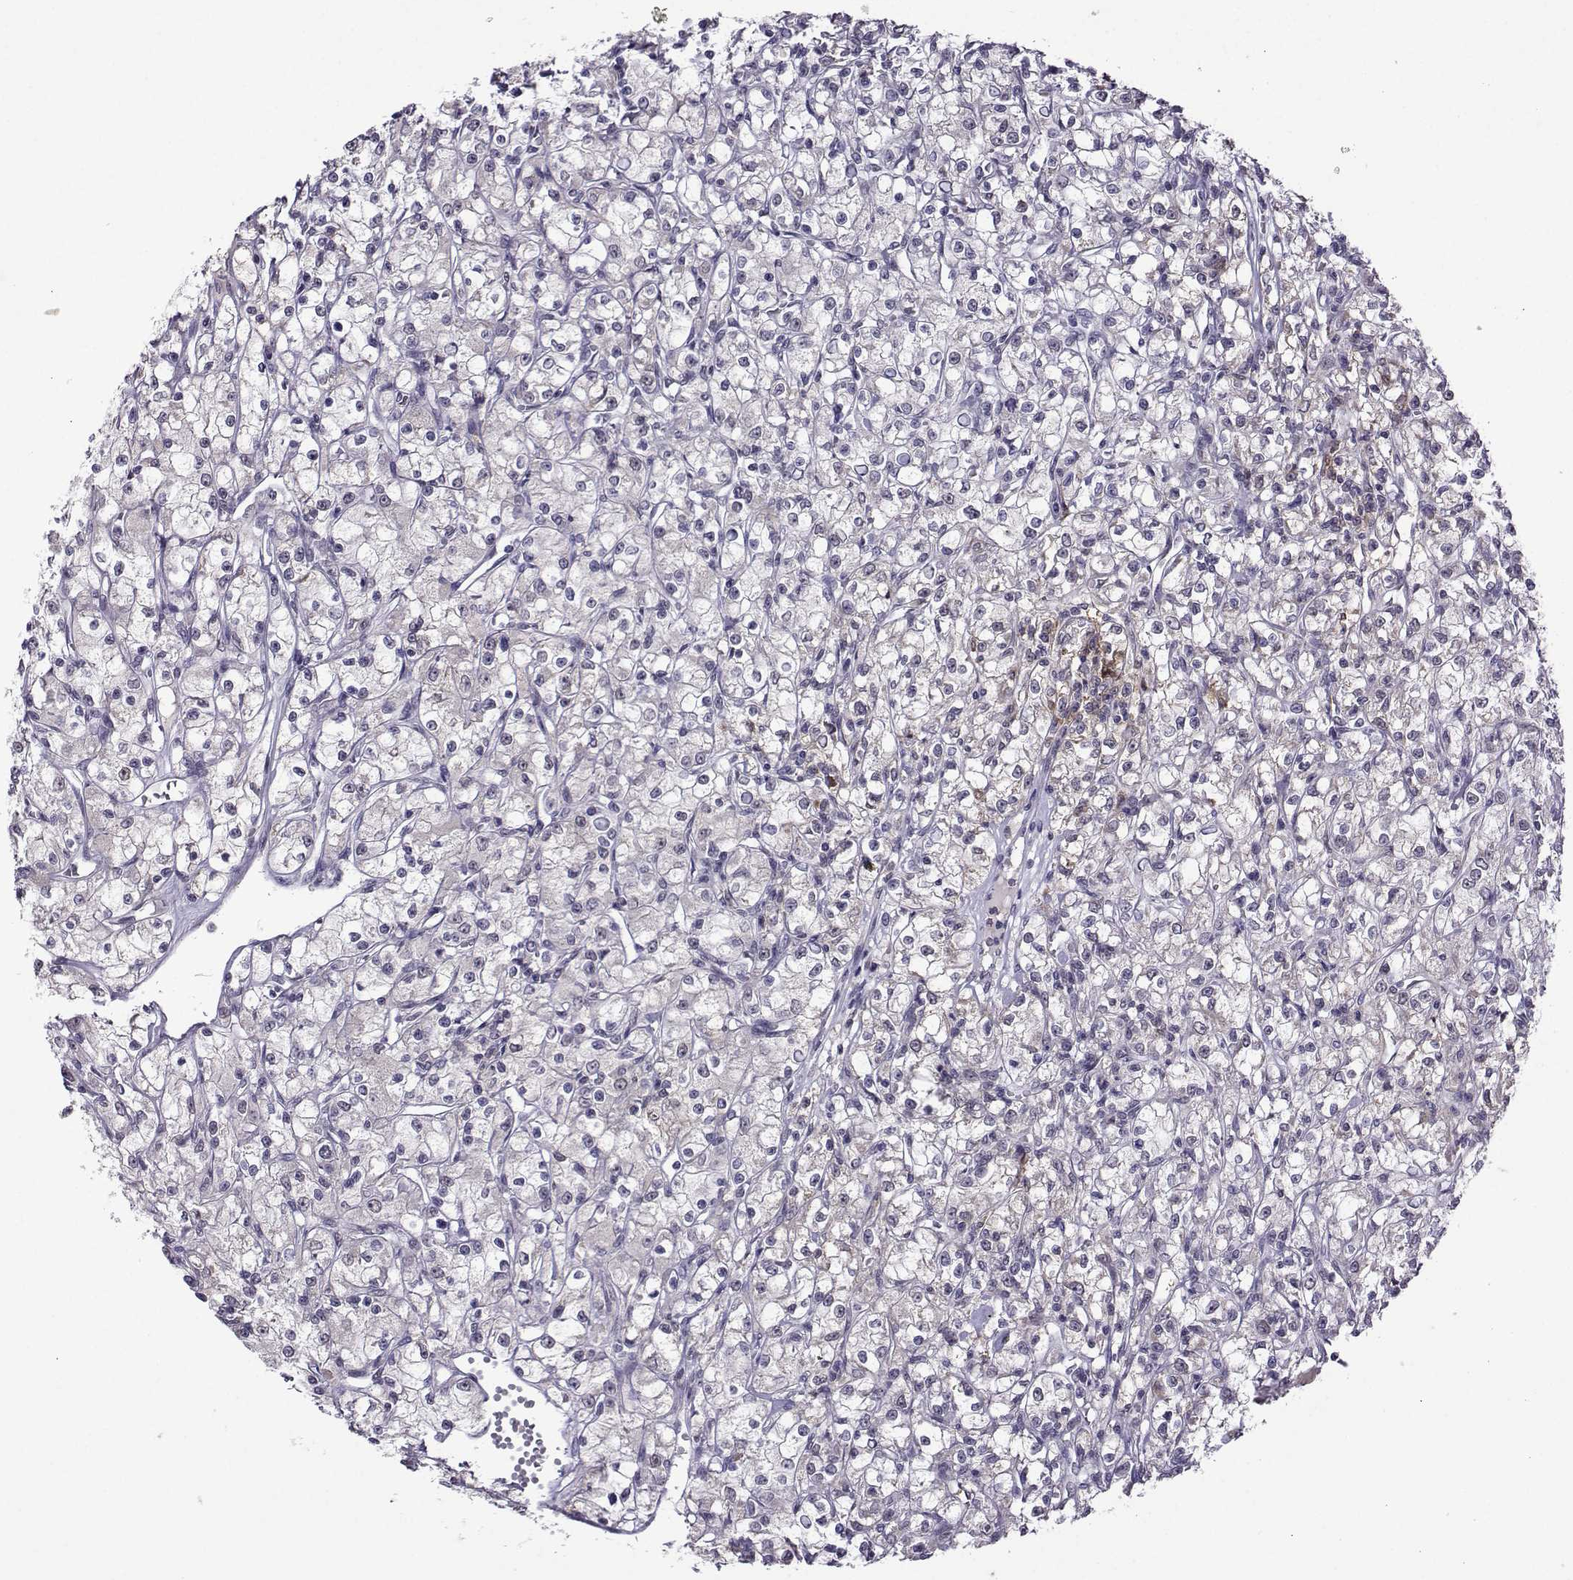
{"staining": {"intensity": "negative", "quantity": "none", "location": "none"}, "tissue": "renal cancer", "cell_type": "Tumor cells", "image_type": "cancer", "snomed": [{"axis": "morphology", "description": "Adenocarcinoma, NOS"}, {"axis": "topography", "description": "Kidney"}], "caption": "High magnification brightfield microscopy of adenocarcinoma (renal) stained with DAB (3,3'-diaminobenzidine) (brown) and counterstained with hematoxylin (blue): tumor cells show no significant positivity.", "gene": "DDX20", "patient": {"sex": "female", "age": 59}}